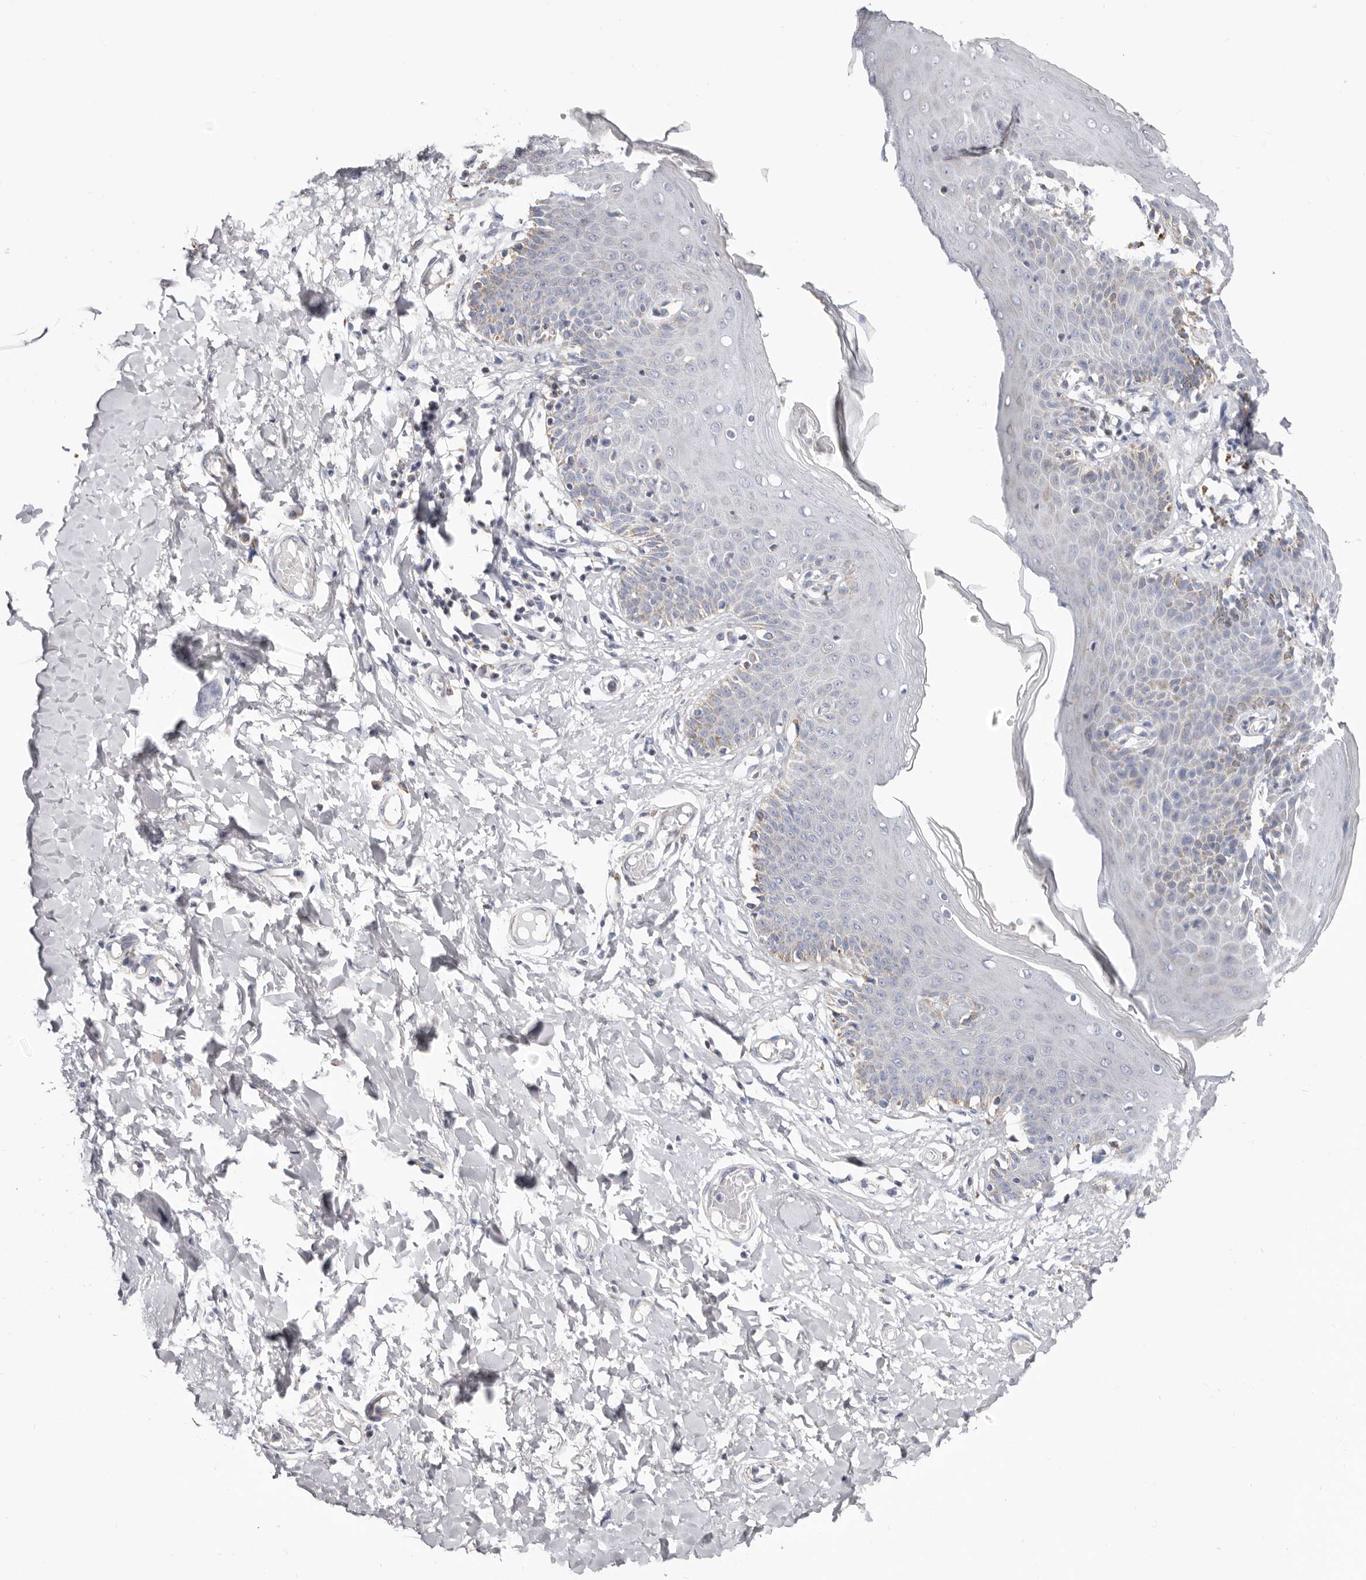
{"staining": {"intensity": "weak", "quantity": "<25%", "location": "cytoplasmic/membranous"}, "tissue": "skin", "cell_type": "Epidermal cells", "image_type": "normal", "snomed": [{"axis": "morphology", "description": "Normal tissue, NOS"}, {"axis": "topography", "description": "Vulva"}], "caption": "Epidermal cells show no significant positivity in benign skin. The staining is performed using DAB (3,3'-diaminobenzidine) brown chromogen with nuclei counter-stained in using hematoxylin.", "gene": "RSPO2", "patient": {"sex": "female", "age": 66}}